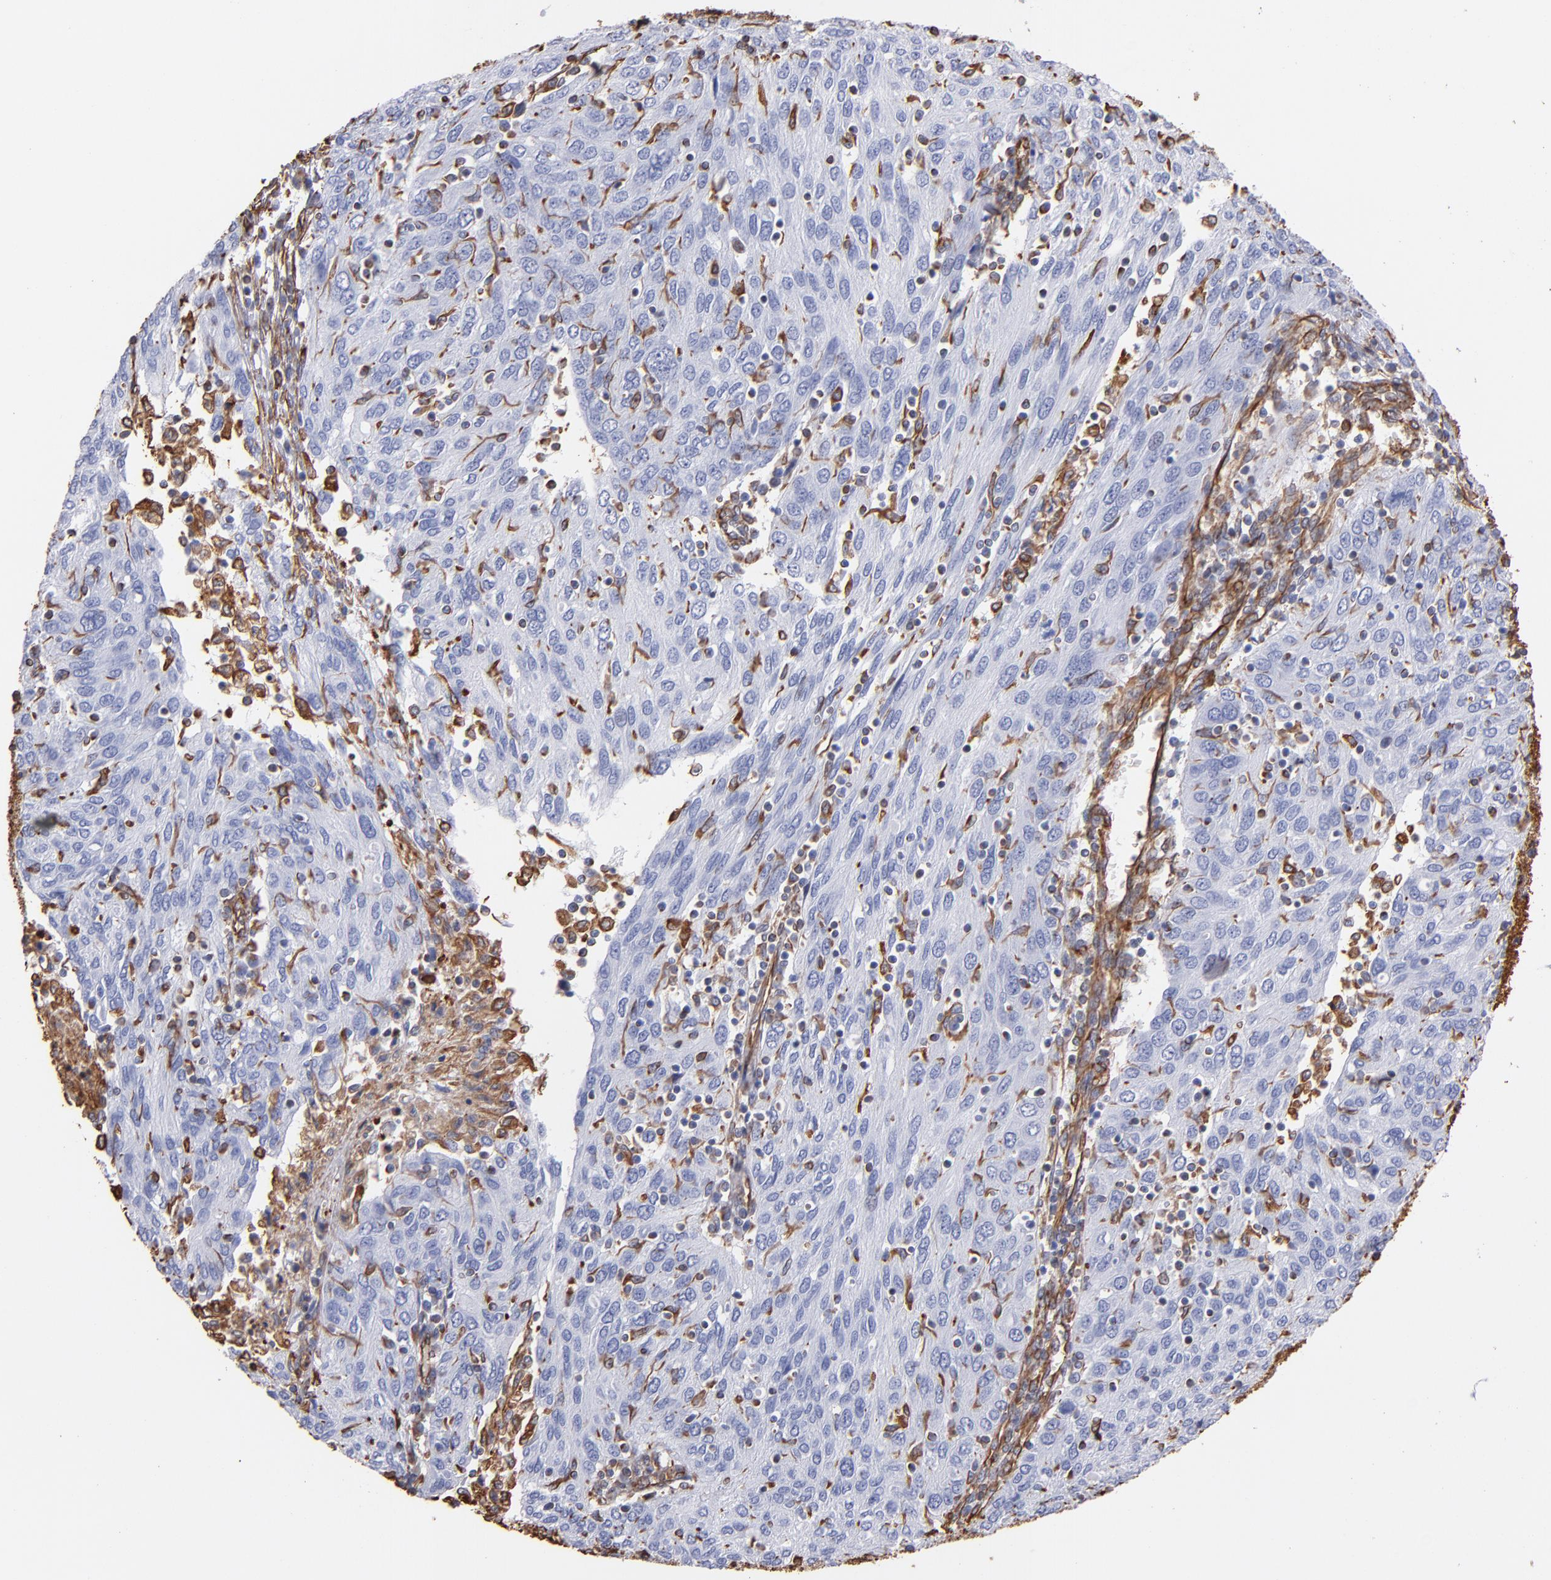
{"staining": {"intensity": "negative", "quantity": "none", "location": "none"}, "tissue": "ovarian cancer", "cell_type": "Tumor cells", "image_type": "cancer", "snomed": [{"axis": "morphology", "description": "Carcinoma, endometroid"}, {"axis": "topography", "description": "Ovary"}], "caption": "Tumor cells show no significant protein staining in ovarian endometroid carcinoma. (DAB (3,3'-diaminobenzidine) immunohistochemistry (IHC), high magnification).", "gene": "VIM", "patient": {"sex": "female", "age": 50}}